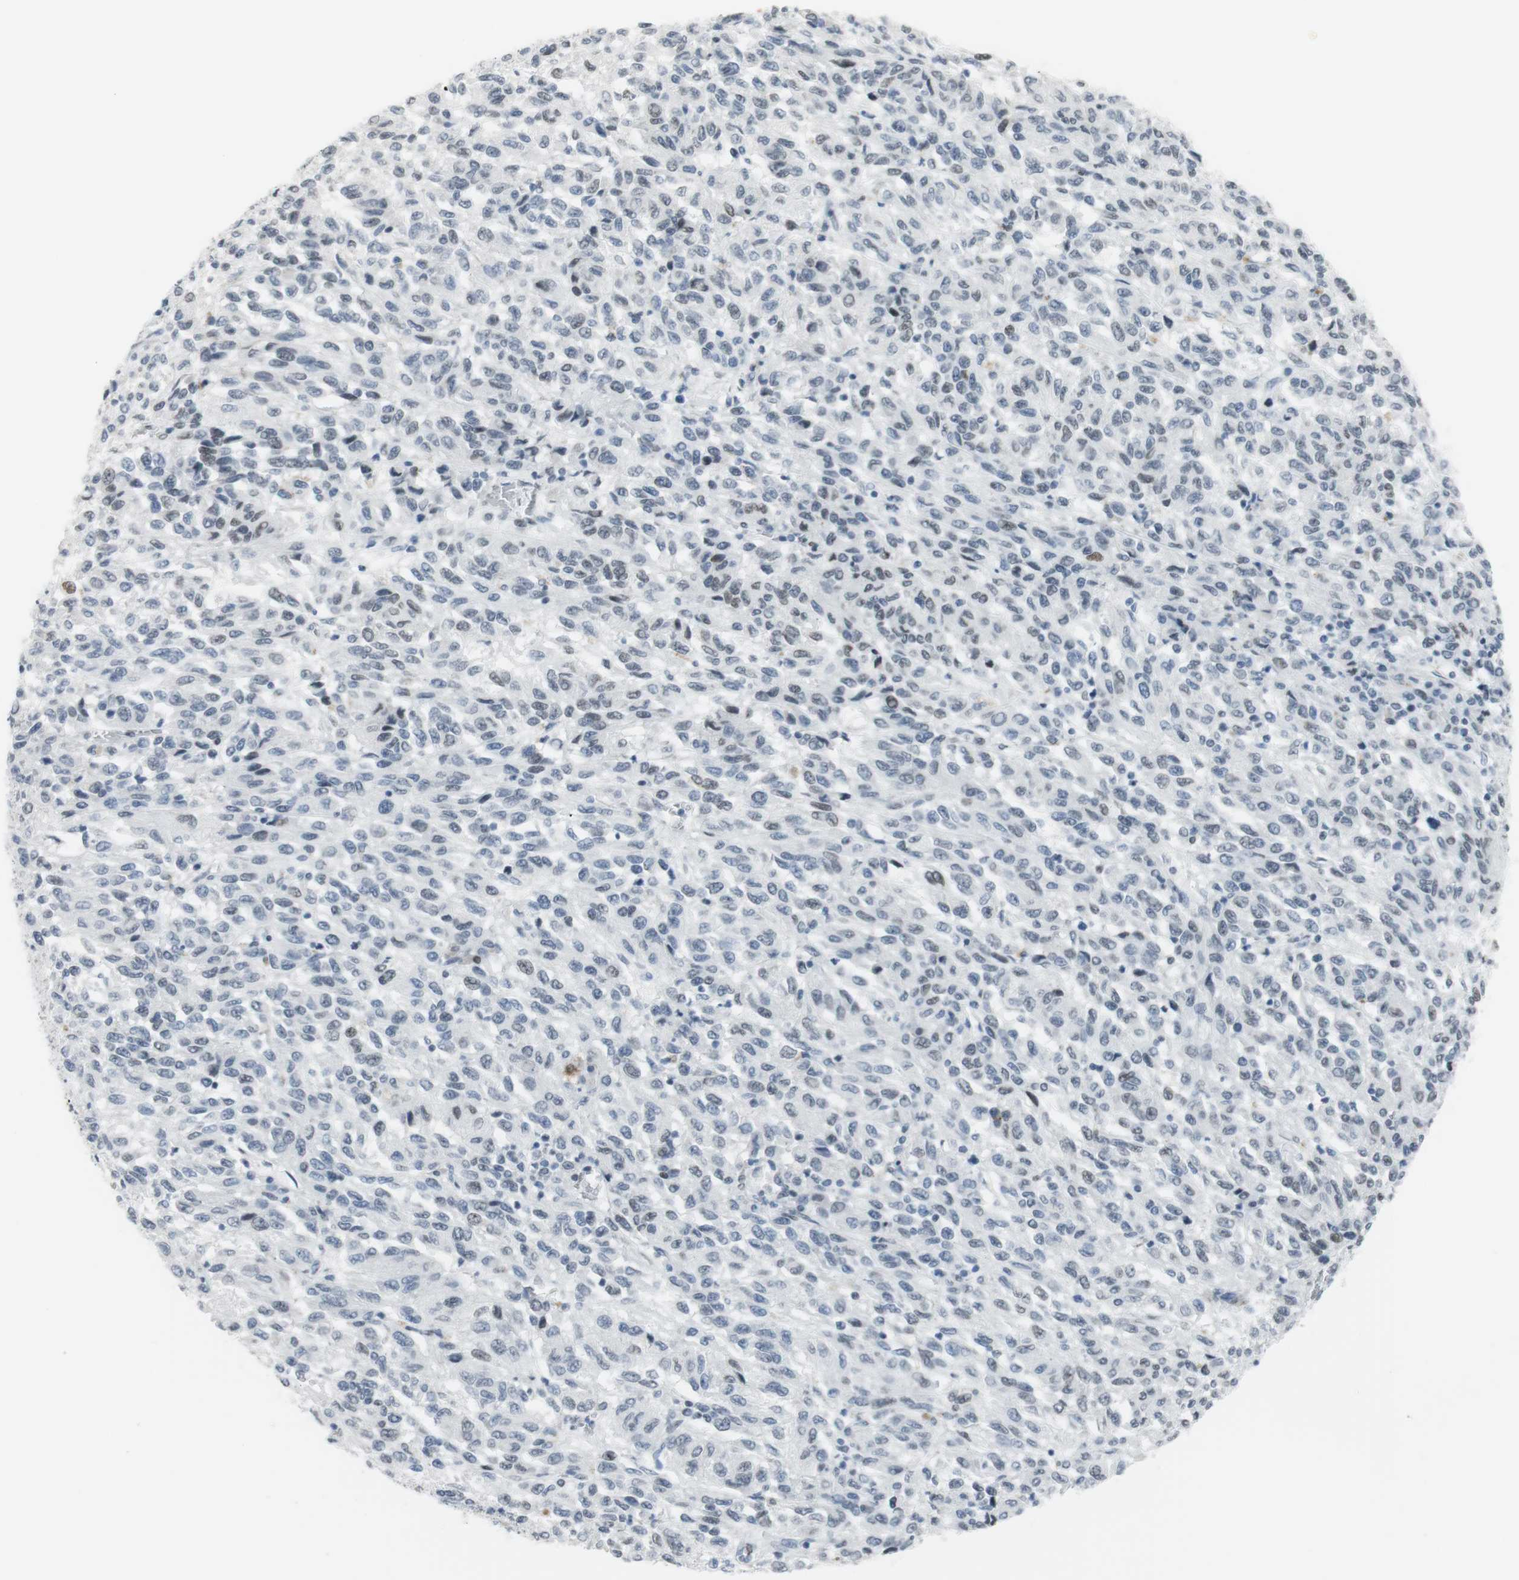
{"staining": {"intensity": "negative", "quantity": "none", "location": "none"}, "tissue": "melanoma", "cell_type": "Tumor cells", "image_type": "cancer", "snomed": [{"axis": "morphology", "description": "Malignant melanoma, Metastatic site"}, {"axis": "topography", "description": "Lung"}], "caption": "Malignant melanoma (metastatic site) stained for a protein using immunohistochemistry (IHC) exhibits no staining tumor cells.", "gene": "BMI1", "patient": {"sex": "male", "age": 64}}